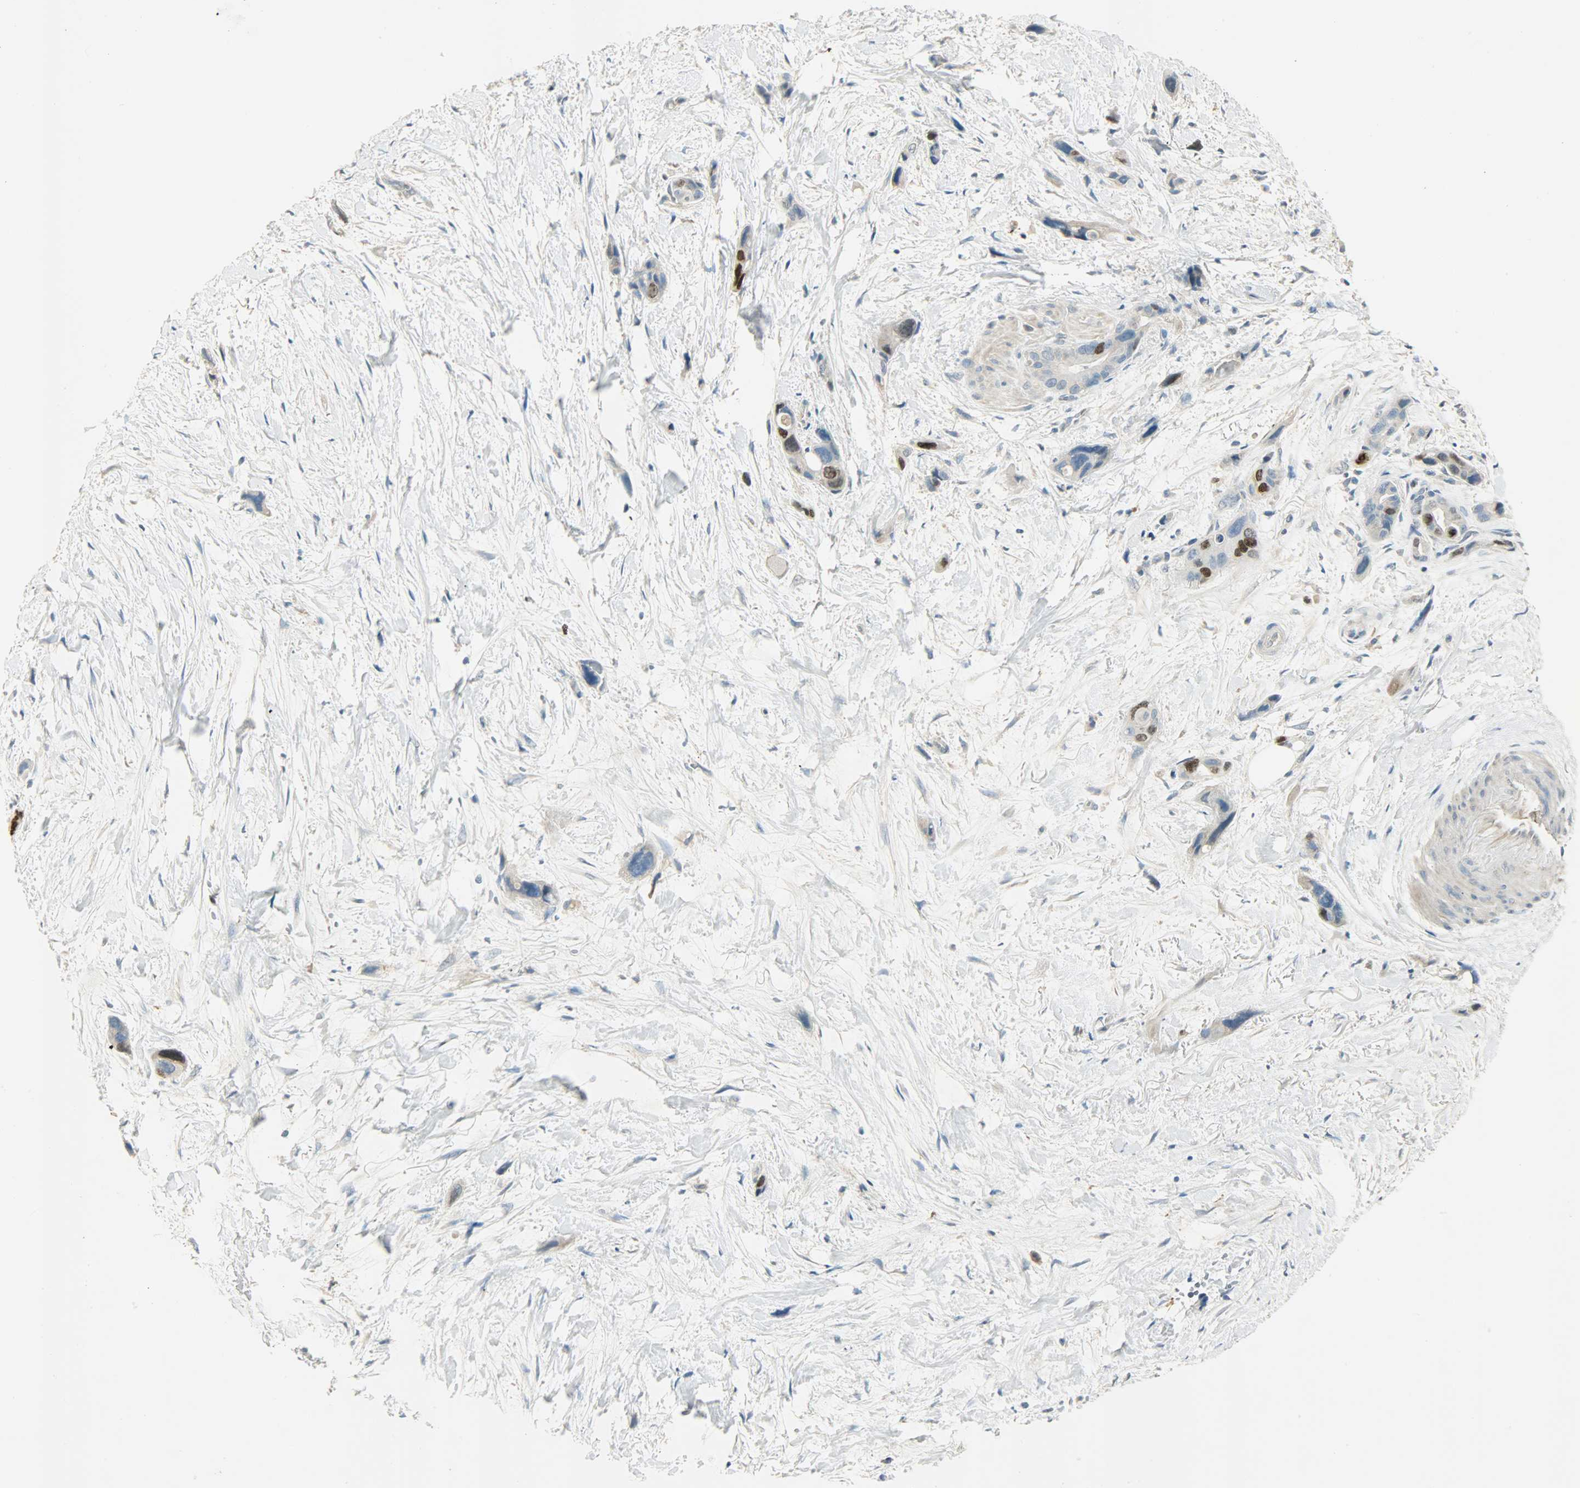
{"staining": {"intensity": "strong", "quantity": "<25%", "location": "cytoplasmic/membranous,nuclear"}, "tissue": "pancreatic cancer", "cell_type": "Tumor cells", "image_type": "cancer", "snomed": [{"axis": "morphology", "description": "Adenocarcinoma, NOS"}, {"axis": "topography", "description": "Pancreas"}], "caption": "A medium amount of strong cytoplasmic/membranous and nuclear positivity is seen in about <25% of tumor cells in adenocarcinoma (pancreatic) tissue.", "gene": "TPX2", "patient": {"sex": "male", "age": 46}}